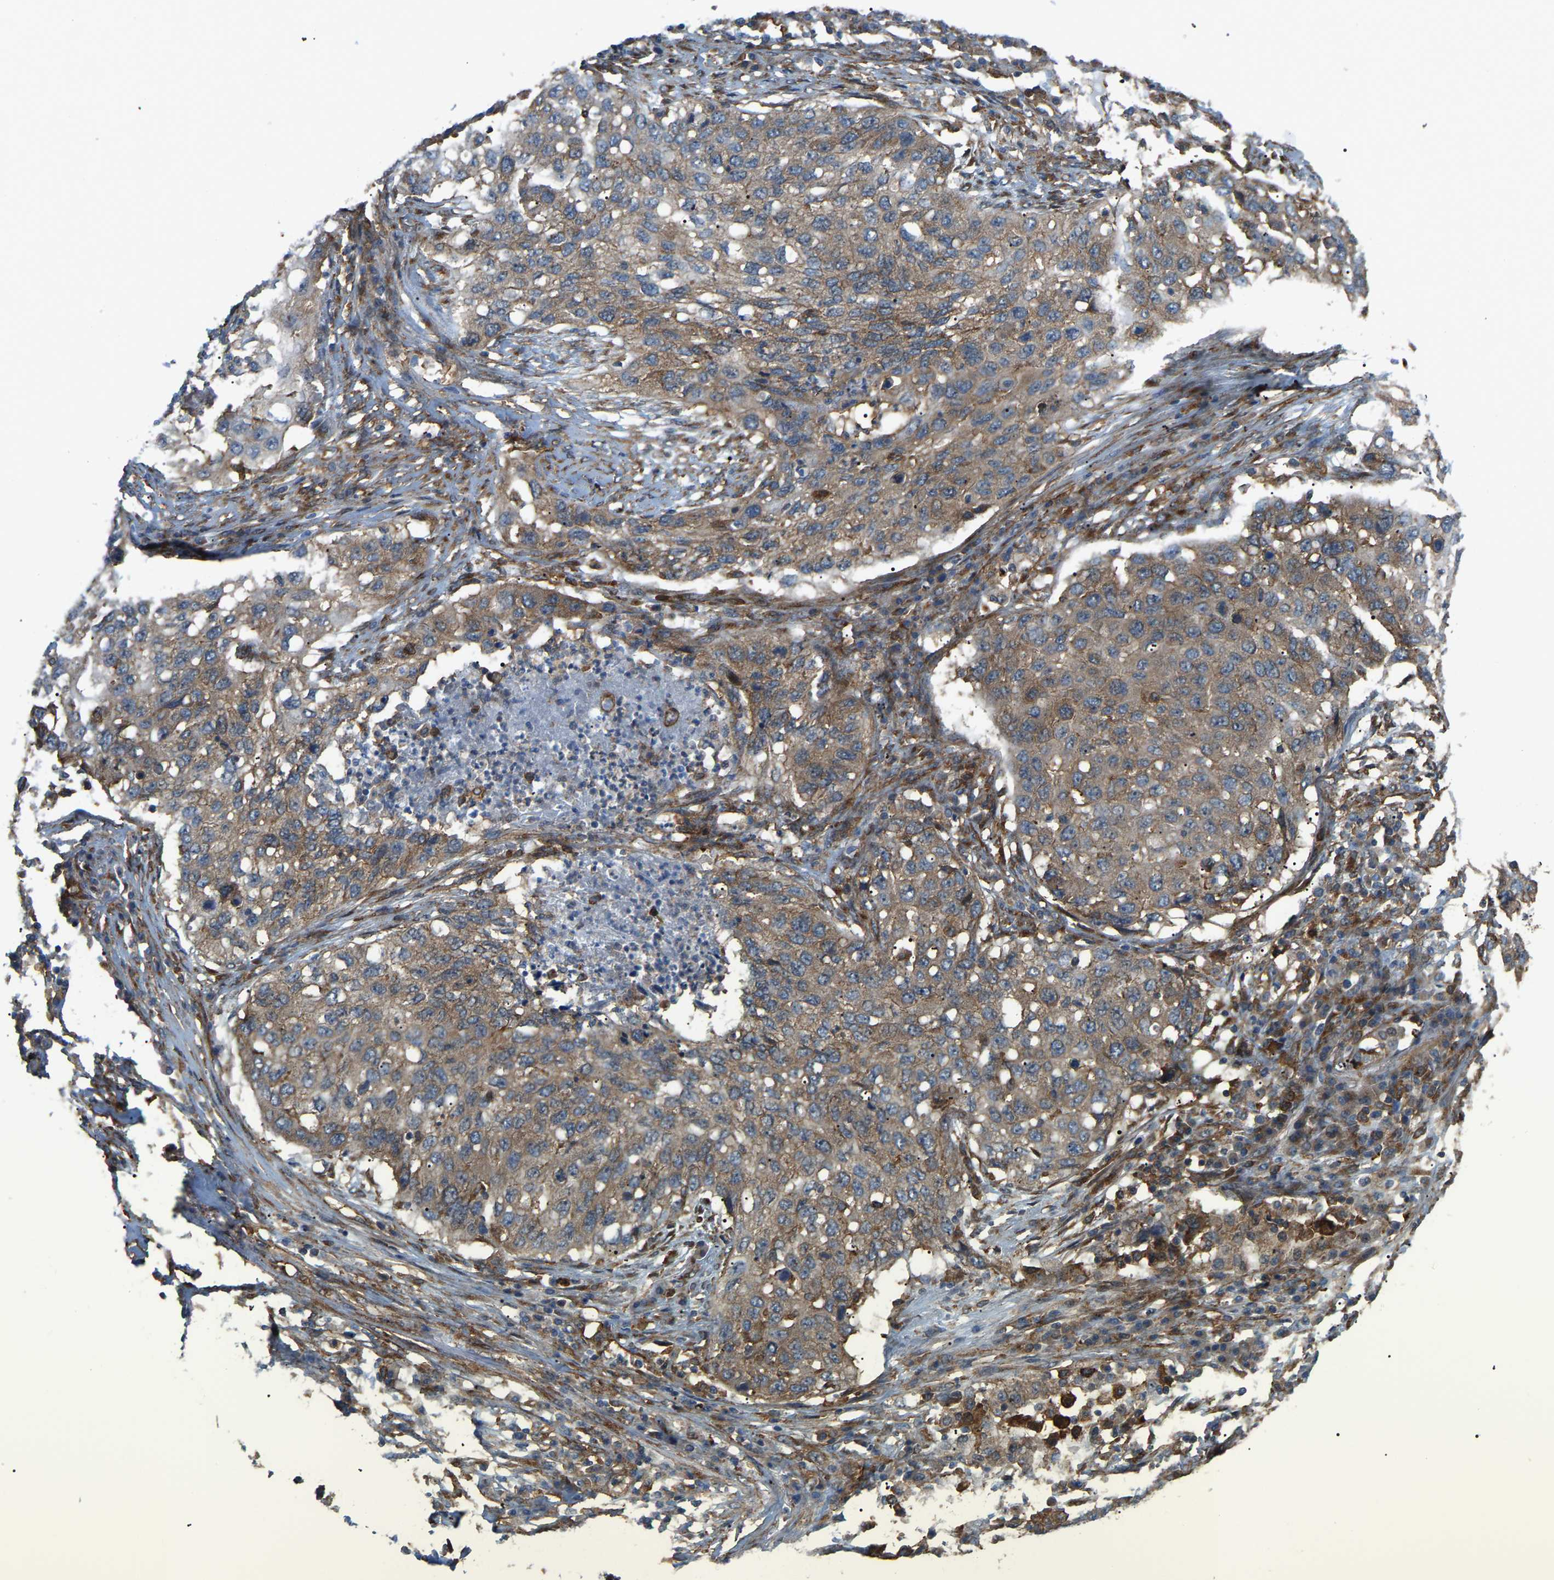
{"staining": {"intensity": "moderate", "quantity": ">75%", "location": "cytoplasmic/membranous"}, "tissue": "lung cancer", "cell_type": "Tumor cells", "image_type": "cancer", "snomed": [{"axis": "morphology", "description": "Squamous cell carcinoma, NOS"}, {"axis": "topography", "description": "Lung"}], "caption": "Lung cancer (squamous cell carcinoma) stained with DAB immunohistochemistry demonstrates medium levels of moderate cytoplasmic/membranous positivity in about >75% of tumor cells.", "gene": "PICALM", "patient": {"sex": "female", "age": 63}}